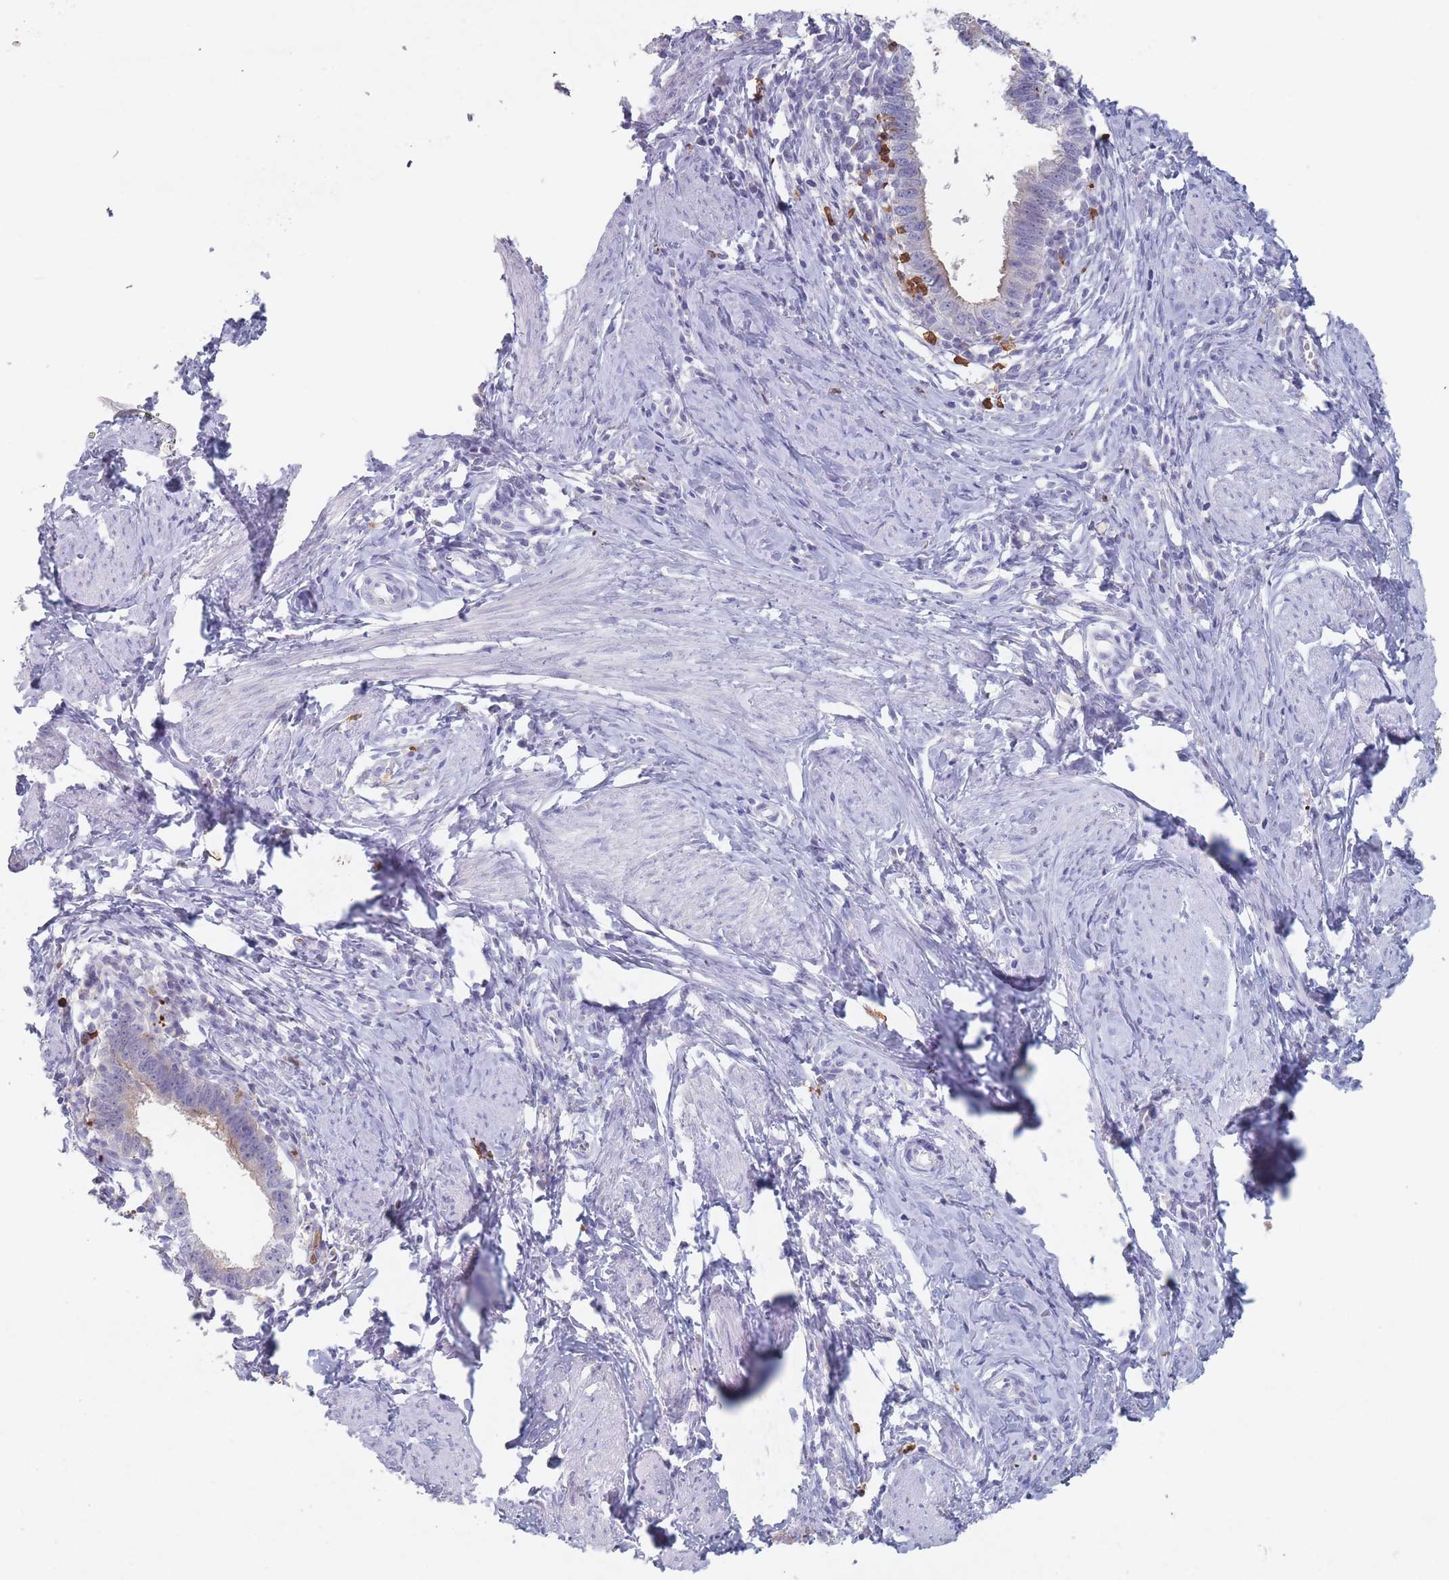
{"staining": {"intensity": "negative", "quantity": "none", "location": "none"}, "tissue": "cervical cancer", "cell_type": "Tumor cells", "image_type": "cancer", "snomed": [{"axis": "morphology", "description": "Adenocarcinoma, NOS"}, {"axis": "topography", "description": "Cervix"}], "caption": "This is an immunohistochemistry micrograph of human cervical cancer. There is no staining in tumor cells.", "gene": "ATP1A3", "patient": {"sex": "female", "age": 36}}